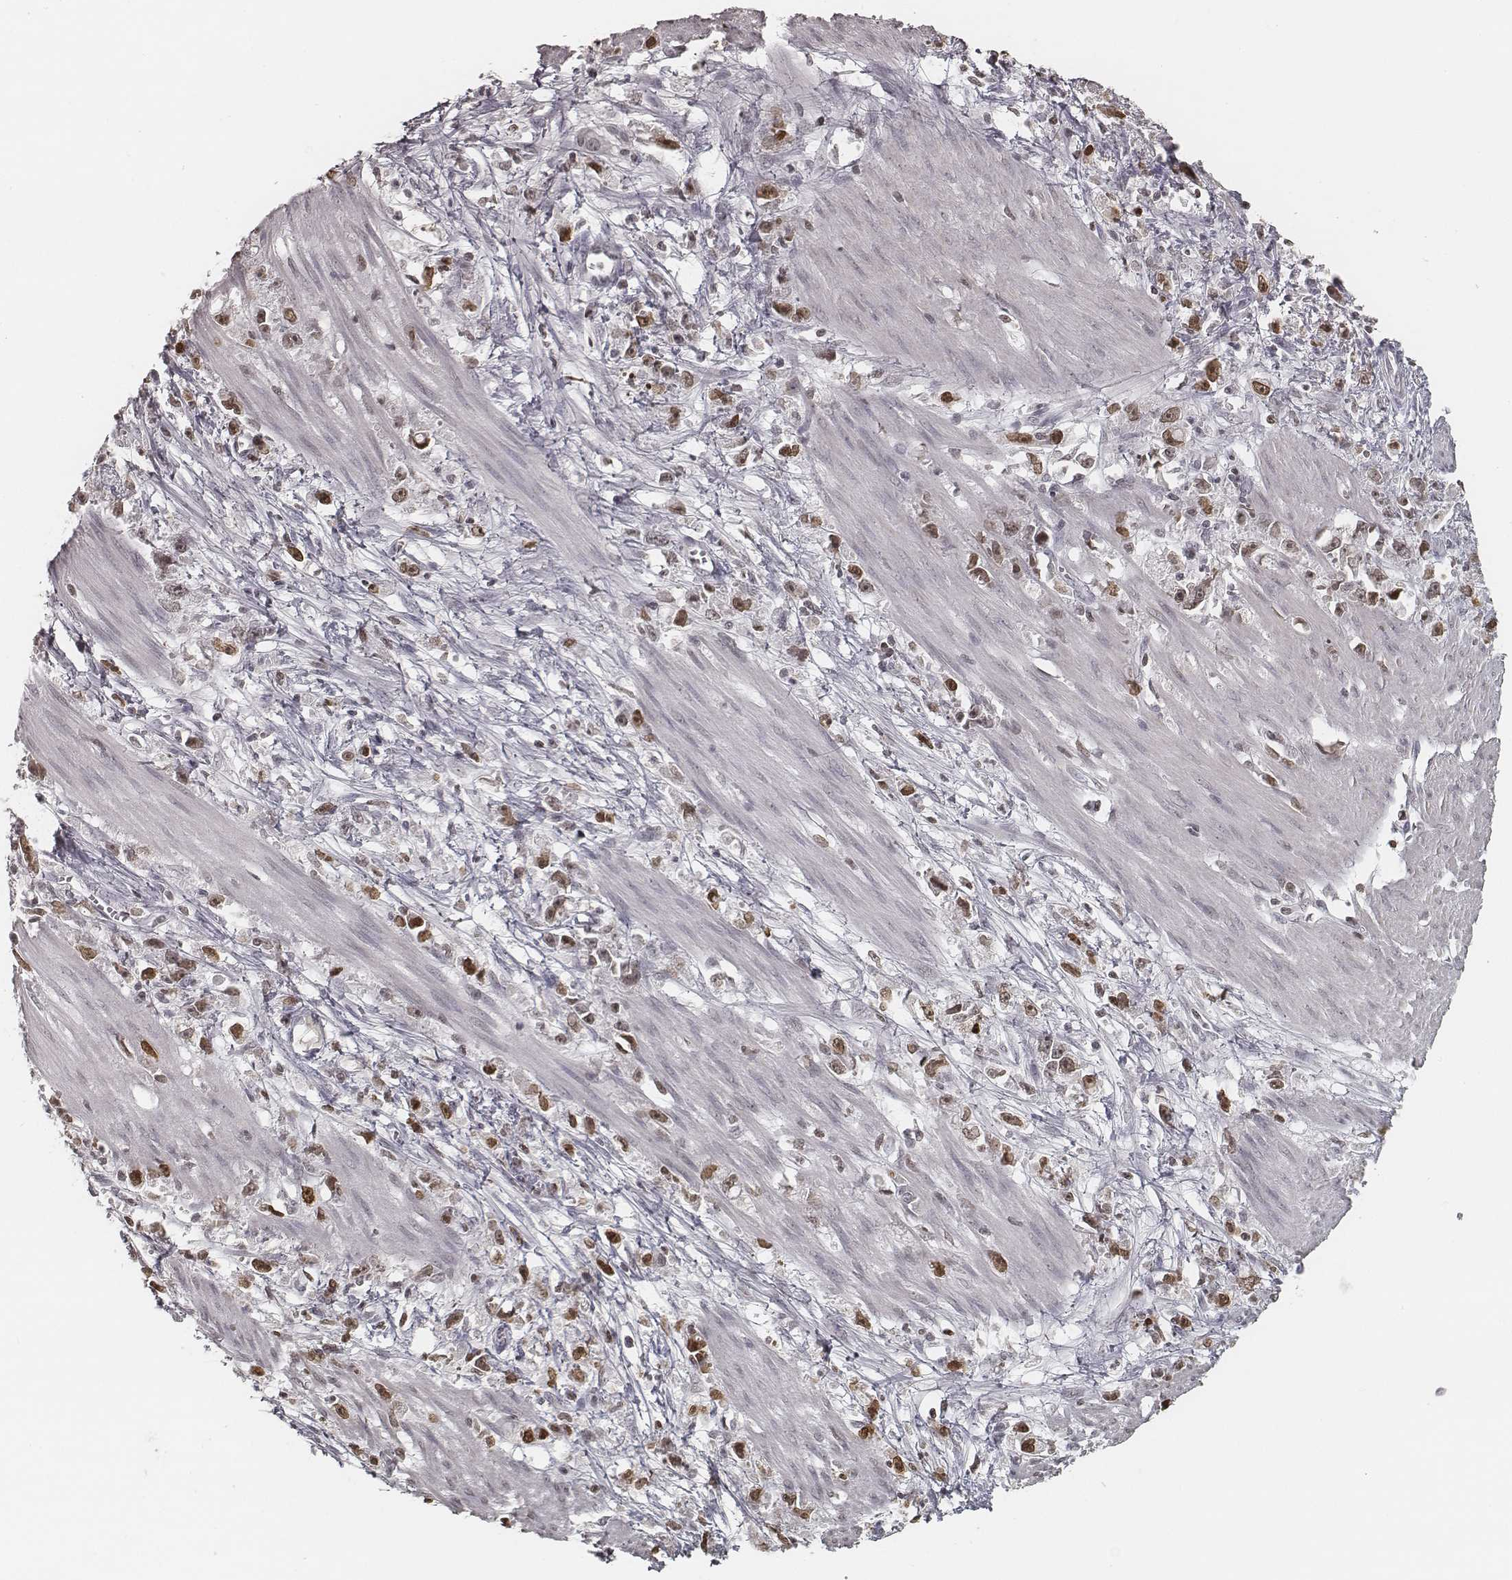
{"staining": {"intensity": "moderate", "quantity": ">75%", "location": "nuclear"}, "tissue": "stomach cancer", "cell_type": "Tumor cells", "image_type": "cancer", "snomed": [{"axis": "morphology", "description": "Adenocarcinoma, NOS"}, {"axis": "topography", "description": "Stomach"}], "caption": "Stomach adenocarcinoma tissue demonstrates moderate nuclear positivity in approximately >75% of tumor cells, visualized by immunohistochemistry.", "gene": "HMGA2", "patient": {"sex": "female", "age": 59}}